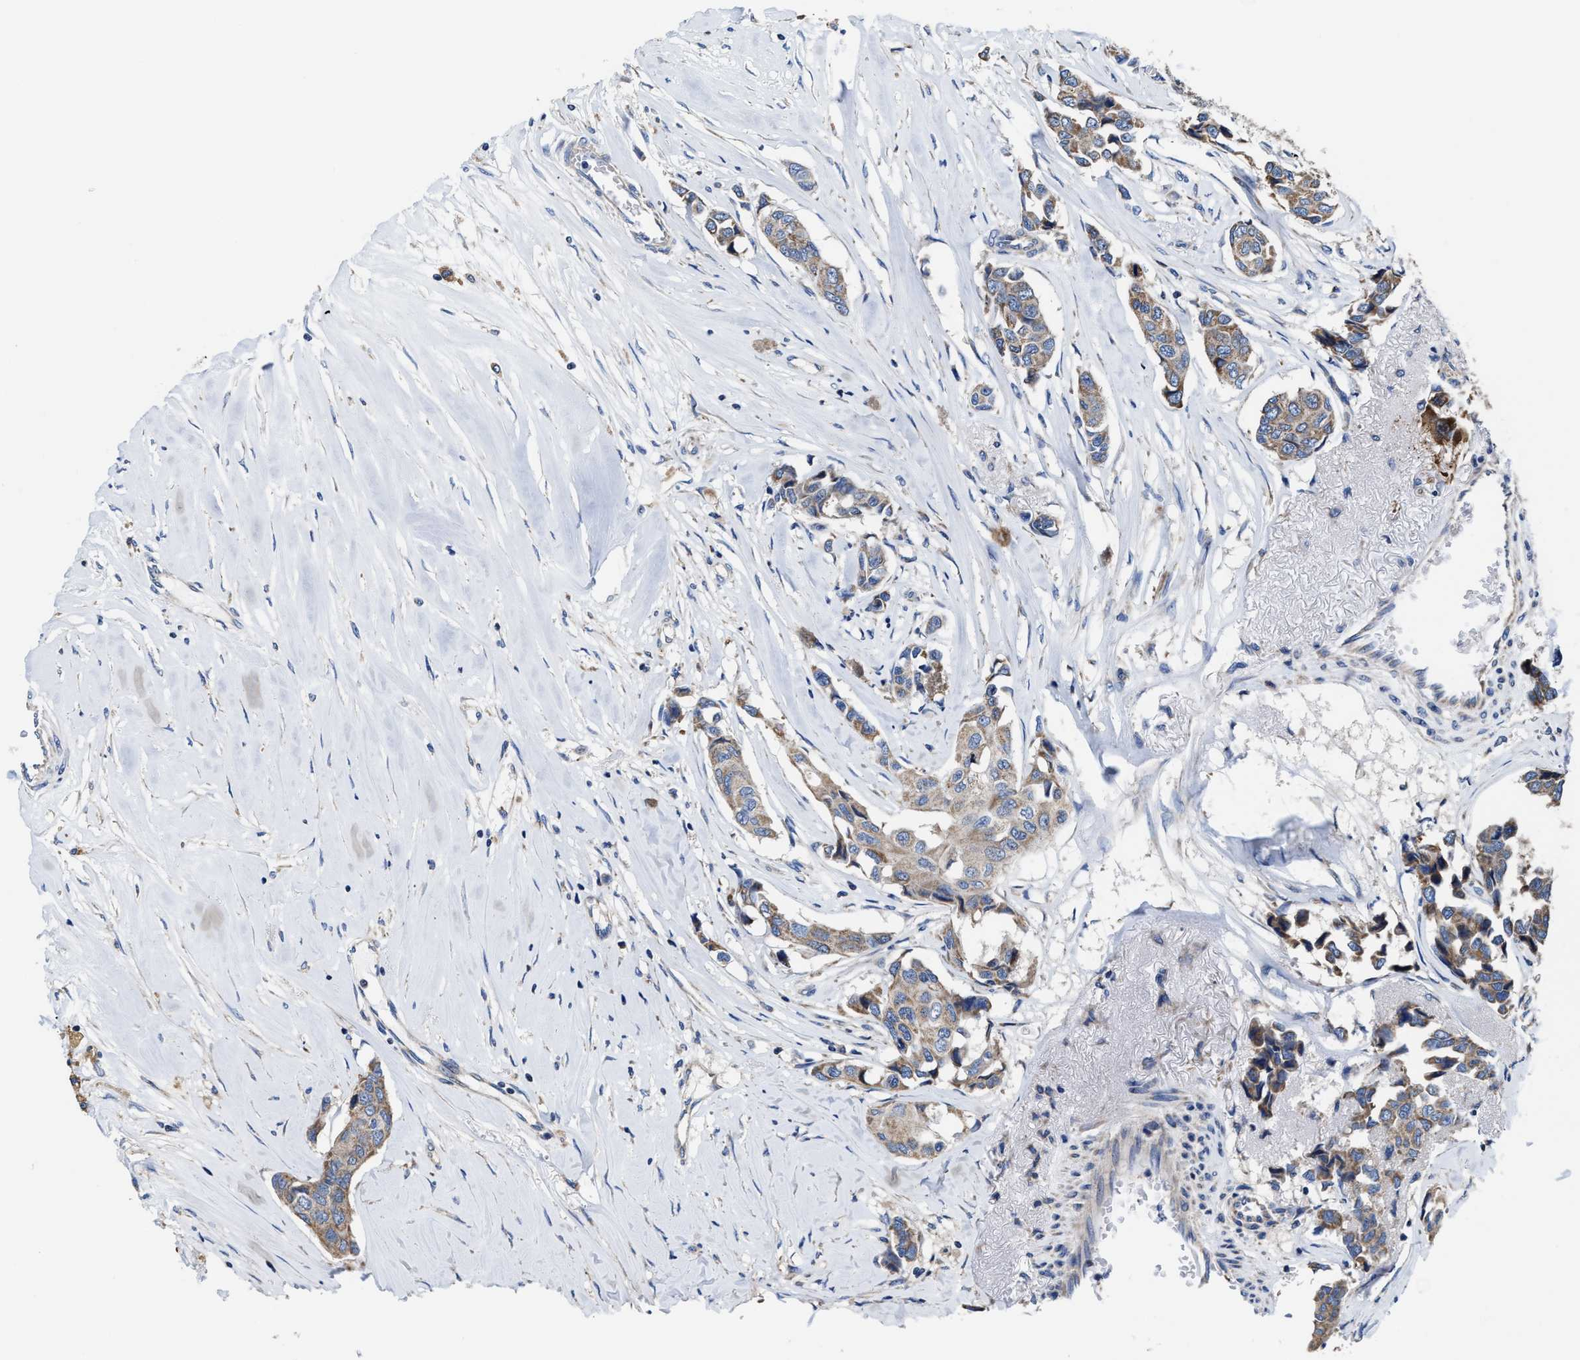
{"staining": {"intensity": "moderate", "quantity": "<25%", "location": "cytoplasmic/membranous"}, "tissue": "breast cancer", "cell_type": "Tumor cells", "image_type": "cancer", "snomed": [{"axis": "morphology", "description": "Duct carcinoma"}, {"axis": "topography", "description": "Breast"}], "caption": "Tumor cells display low levels of moderate cytoplasmic/membranous expression in approximately <25% of cells in human invasive ductal carcinoma (breast).", "gene": "TMEM30A", "patient": {"sex": "female", "age": 80}}